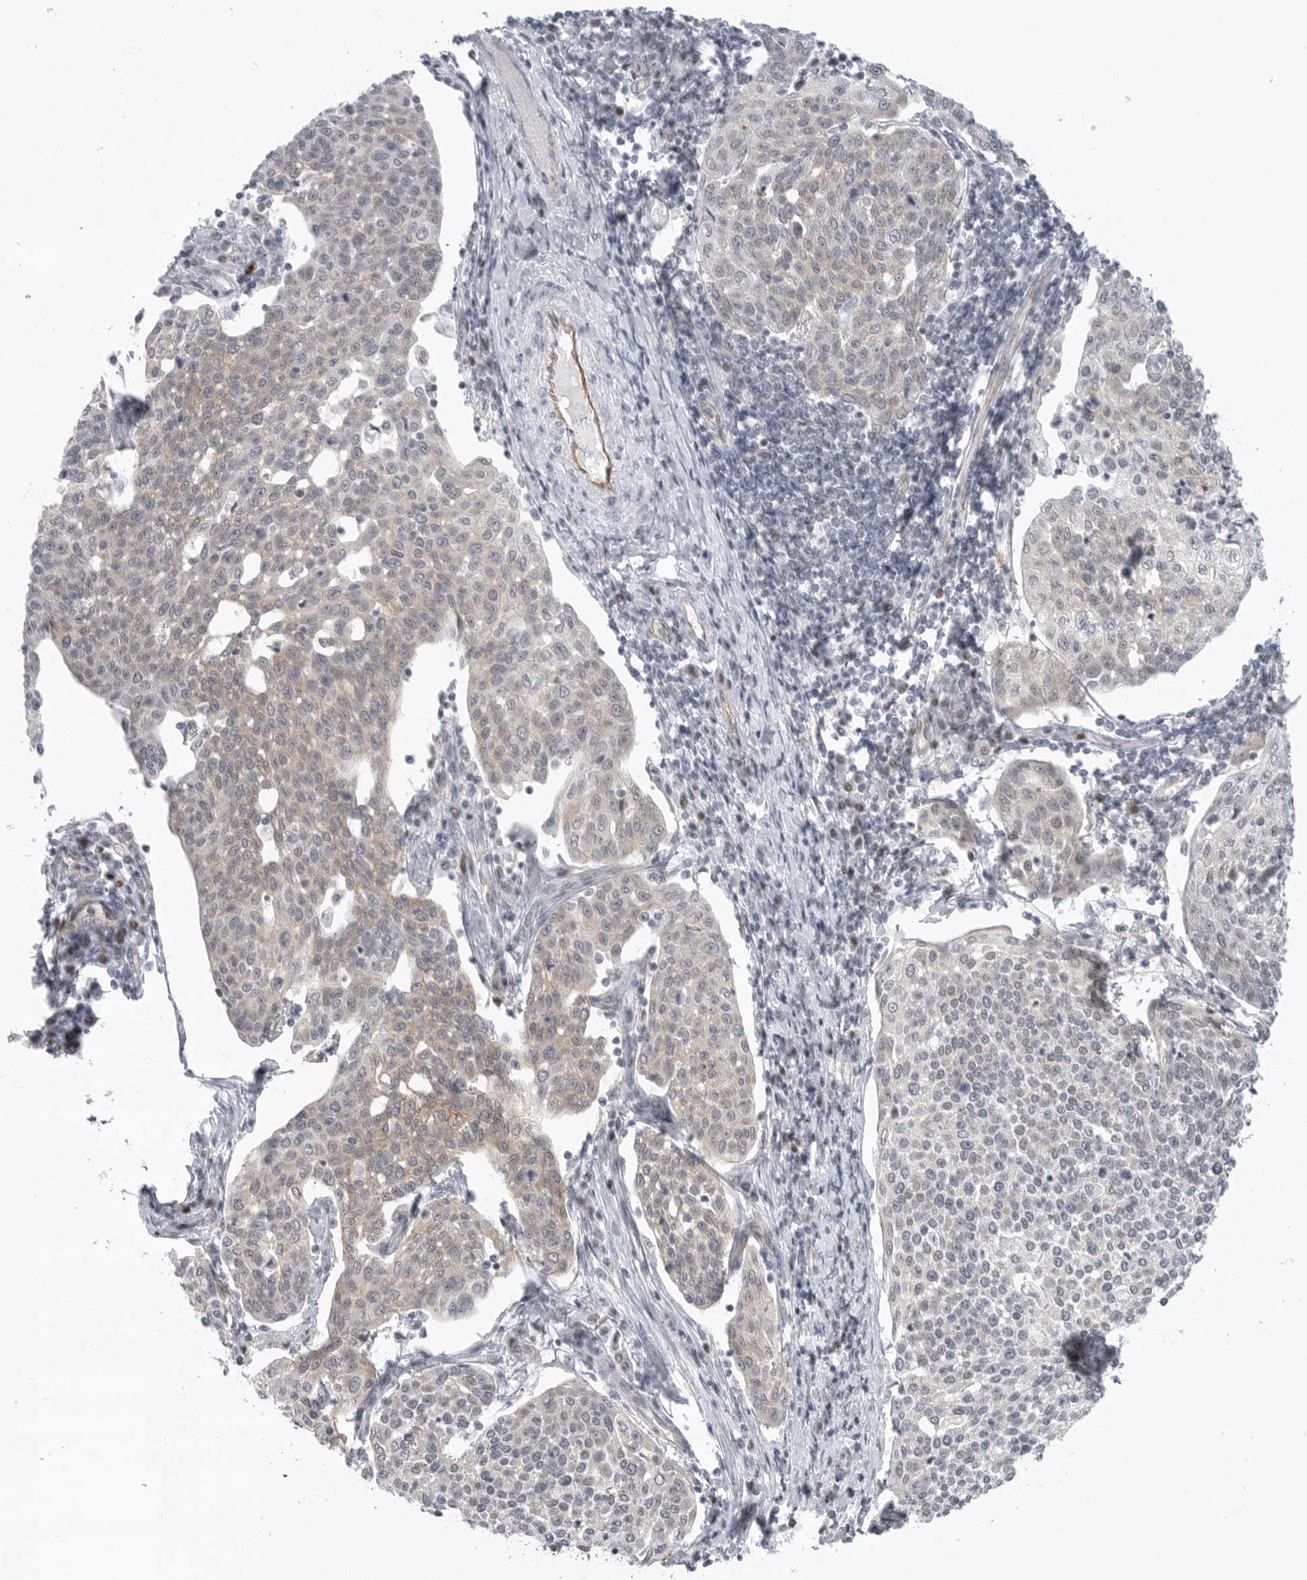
{"staining": {"intensity": "weak", "quantity": "<25%", "location": "cytoplasmic/membranous"}, "tissue": "cervical cancer", "cell_type": "Tumor cells", "image_type": "cancer", "snomed": [{"axis": "morphology", "description": "Squamous cell carcinoma, NOS"}, {"axis": "topography", "description": "Cervix"}], "caption": "This is an immunohistochemistry (IHC) histopathology image of human cervical squamous cell carcinoma. There is no positivity in tumor cells.", "gene": "CEP295NL", "patient": {"sex": "female", "age": 34}}